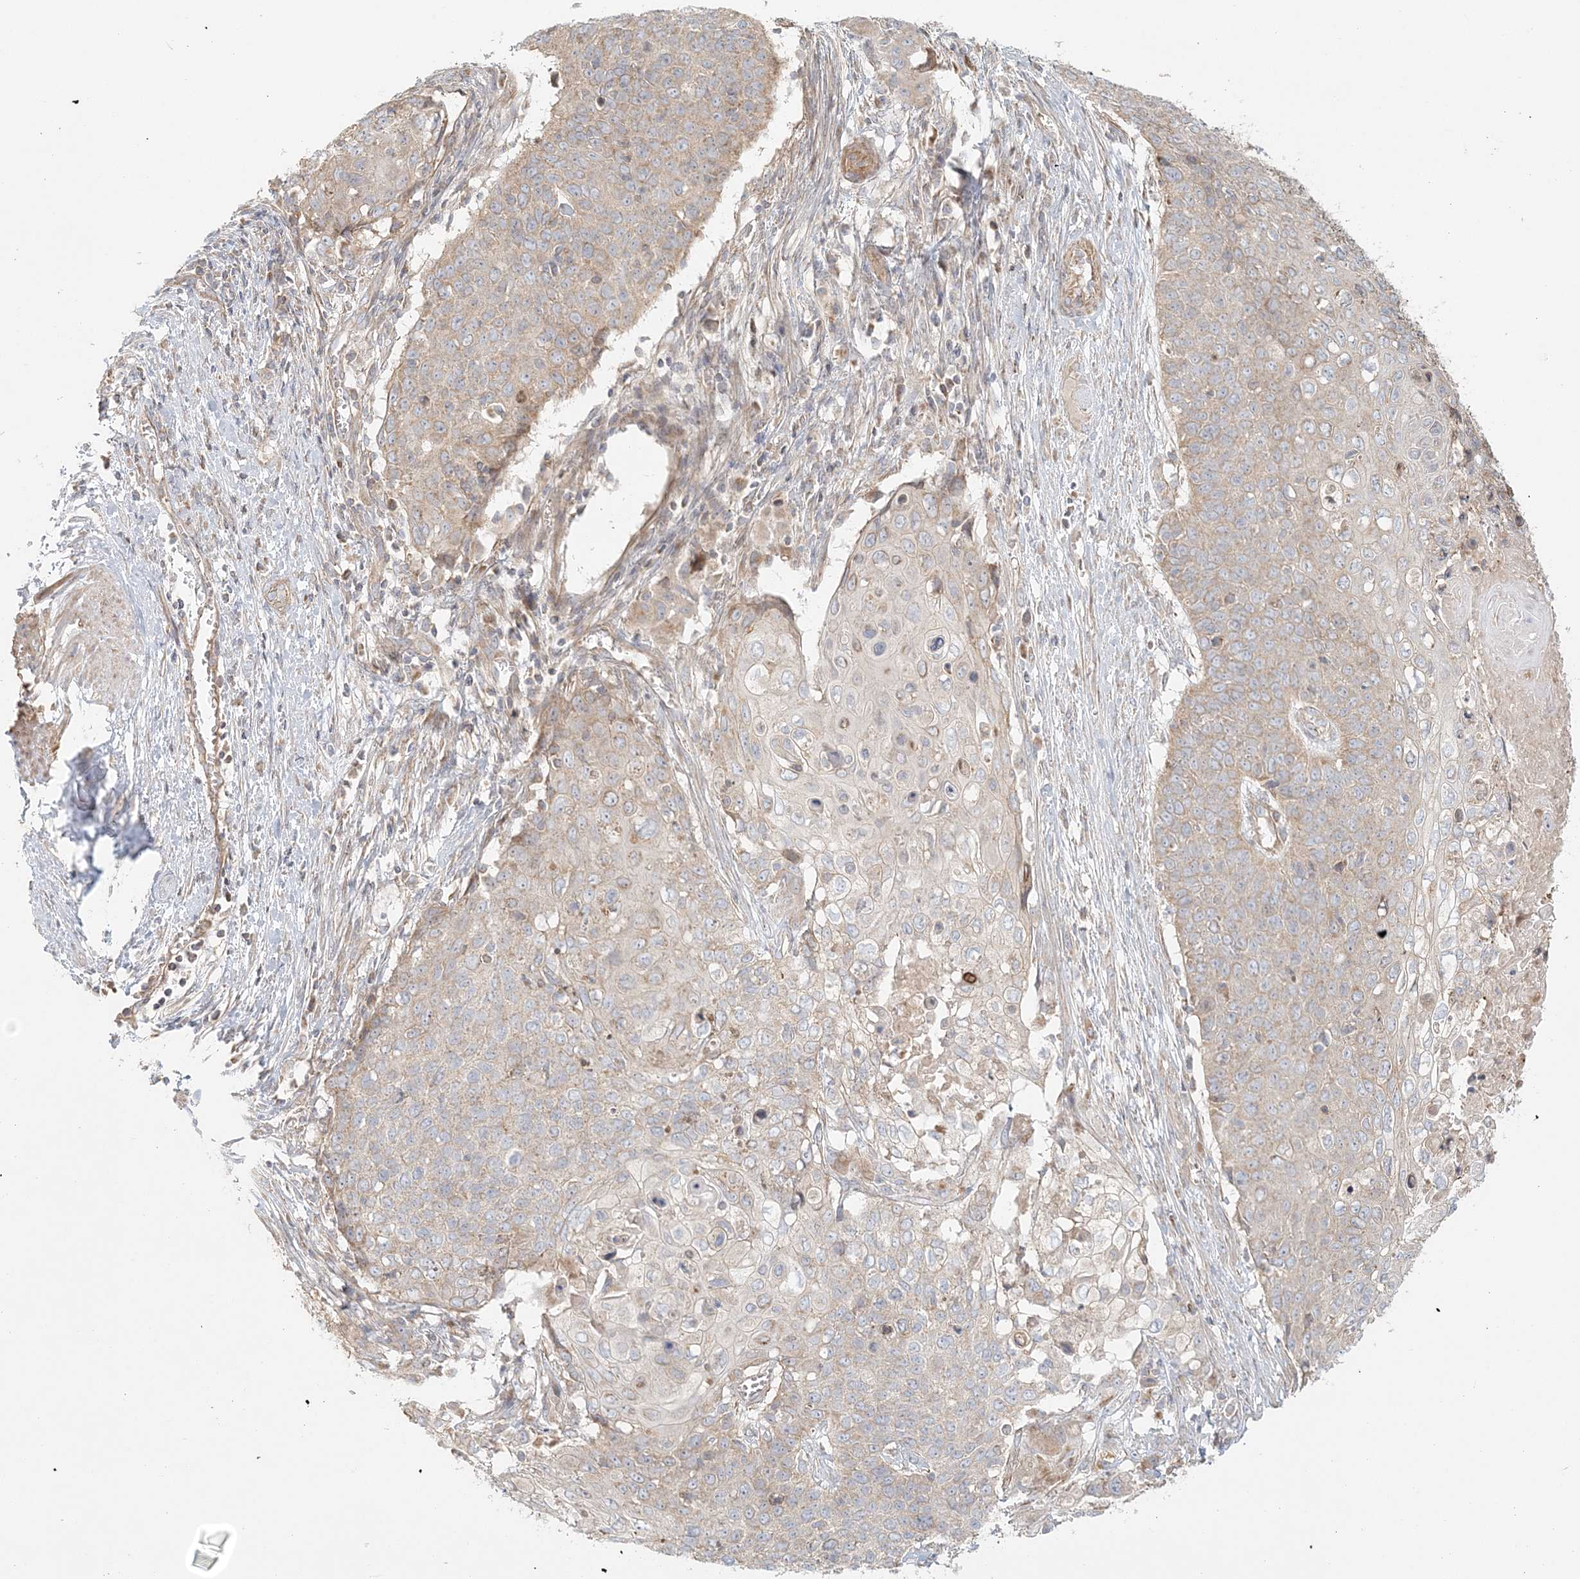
{"staining": {"intensity": "weak", "quantity": ">75%", "location": "cytoplasmic/membranous"}, "tissue": "cervical cancer", "cell_type": "Tumor cells", "image_type": "cancer", "snomed": [{"axis": "morphology", "description": "Squamous cell carcinoma, NOS"}, {"axis": "topography", "description": "Cervix"}], "caption": "Immunohistochemical staining of human squamous cell carcinoma (cervical) demonstrates weak cytoplasmic/membranous protein positivity in approximately >75% of tumor cells.", "gene": "KIAA0232", "patient": {"sex": "female", "age": 39}}